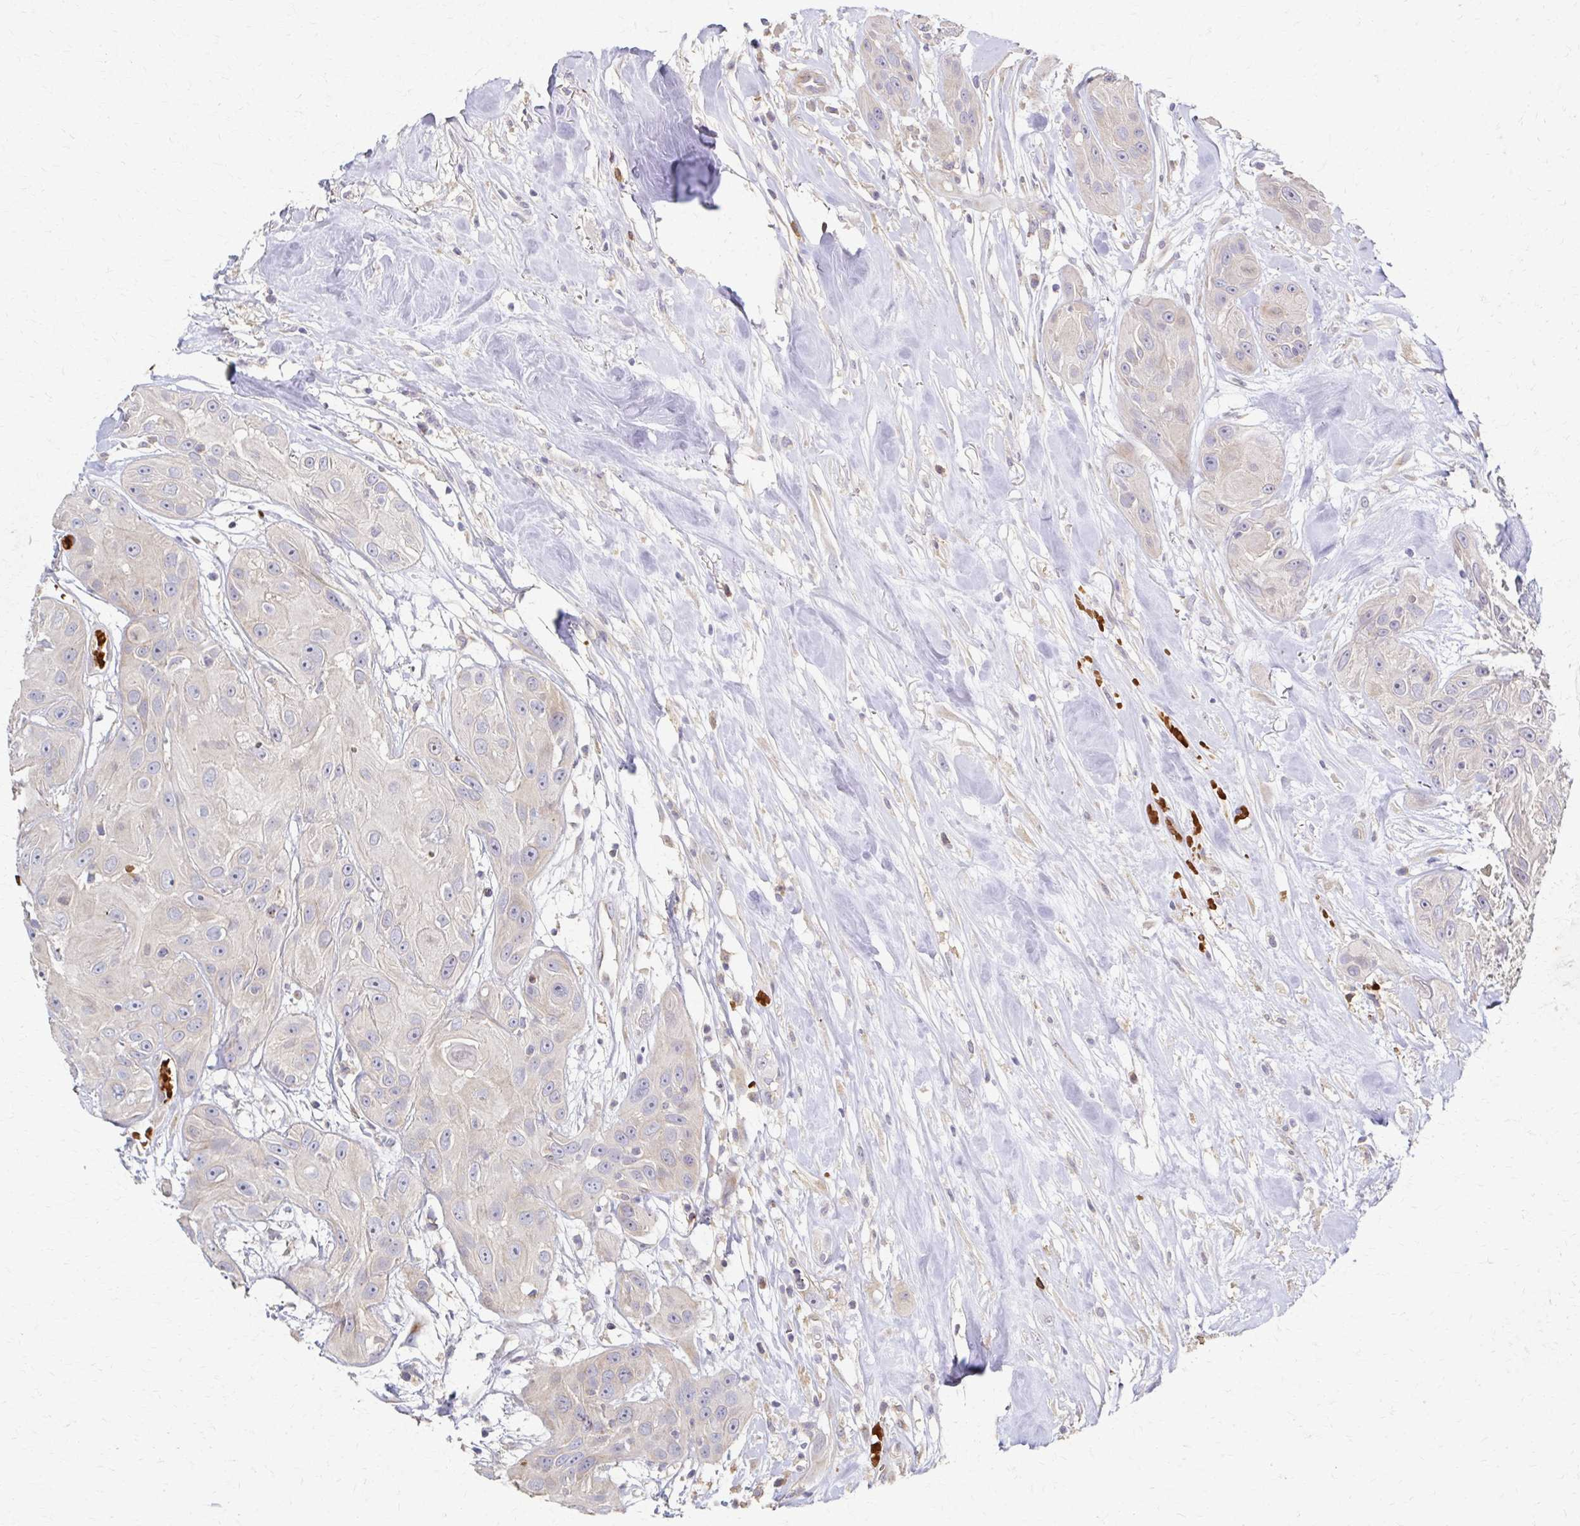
{"staining": {"intensity": "weak", "quantity": "<25%", "location": "cytoplasmic/membranous"}, "tissue": "head and neck cancer", "cell_type": "Tumor cells", "image_type": "cancer", "snomed": [{"axis": "morphology", "description": "Squamous cell carcinoma, NOS"}, {"axis": "topography", "description": "Oral tissue"}, {"axis": "topography", "description": "Head-Neck"}], "caption": "Immunohistochemical staining of head and neck squamous cell carcinoma demonstrates no significant positivity in tumor cells. (DAB IHC visualized using brightfield microscopy, high magnification).", "gene": "SKA2", "patient": {"sex": "male", "age": 77}}